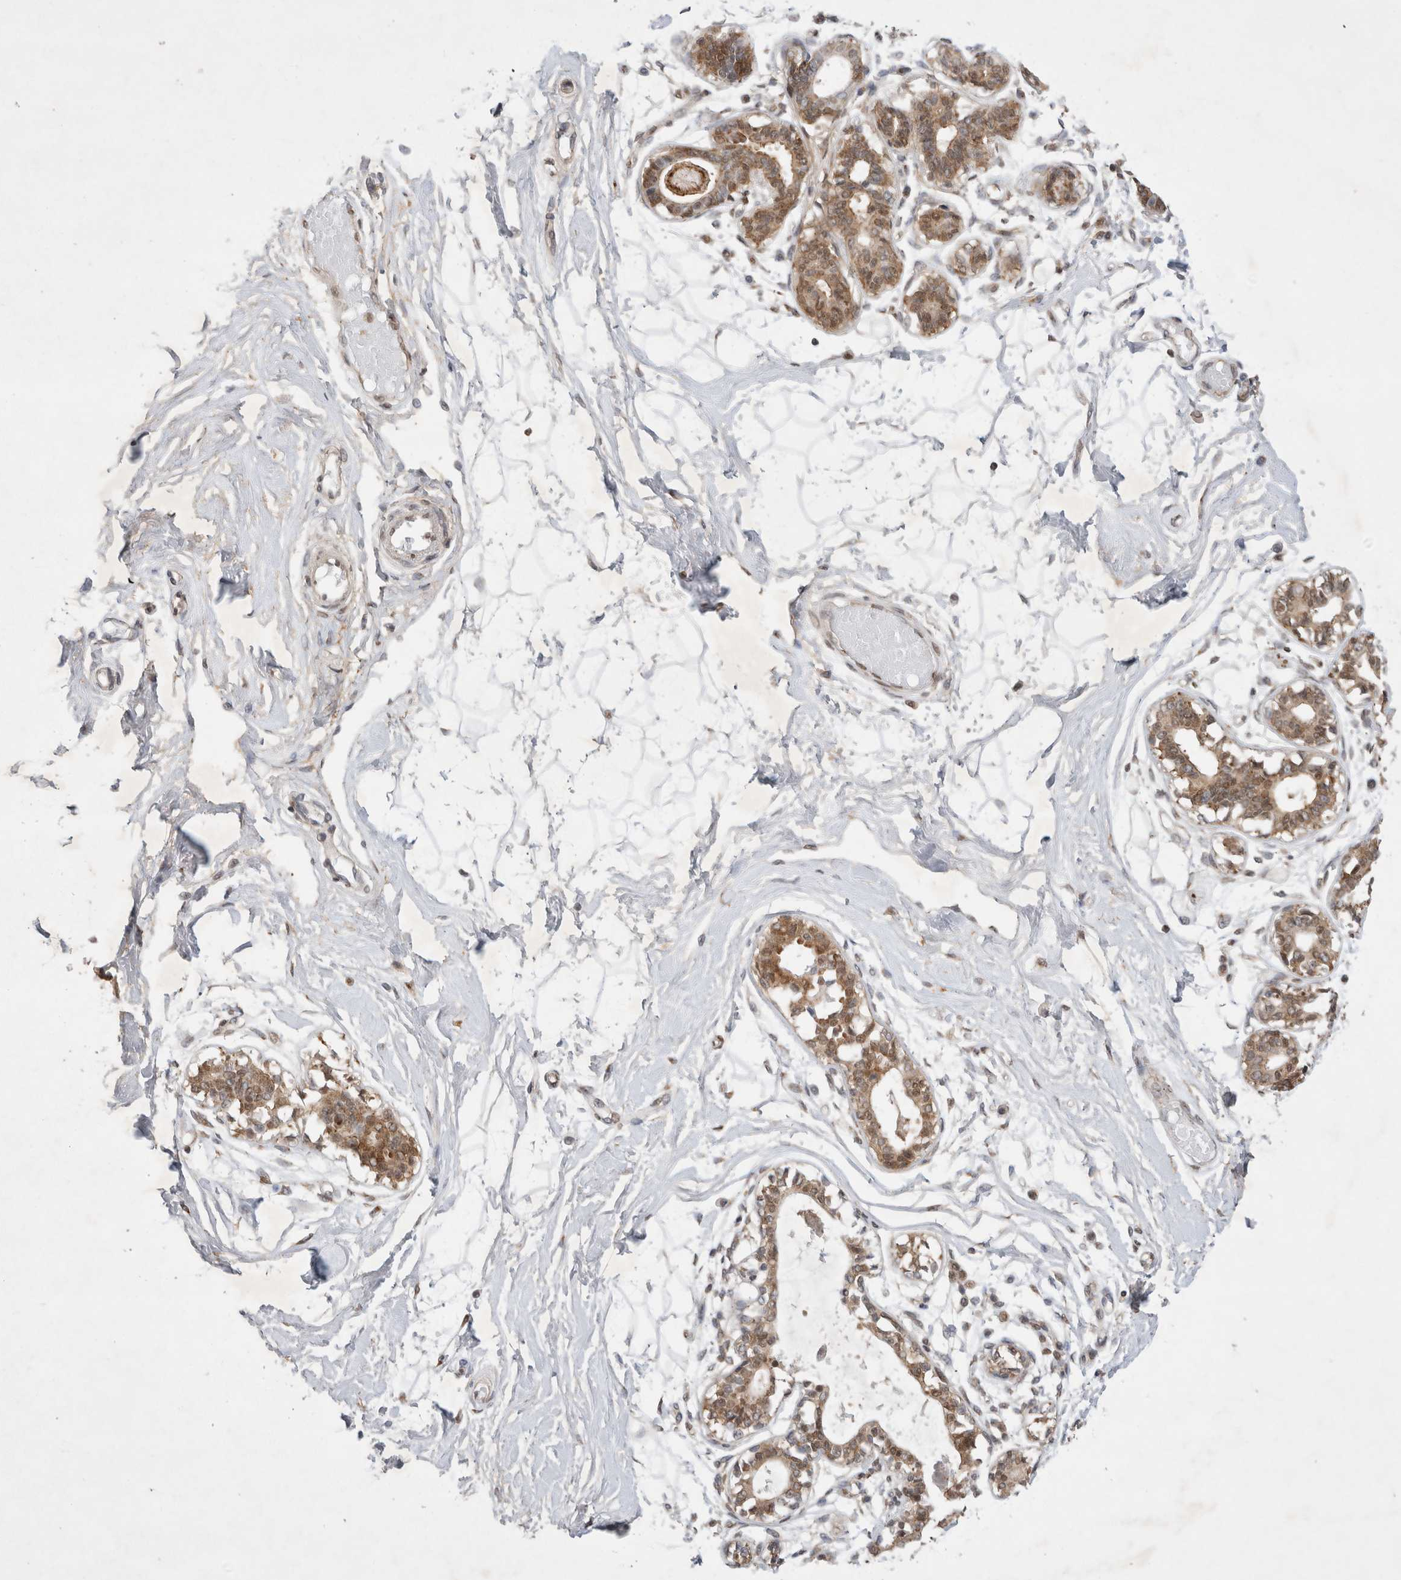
{"staining": {"intensity": "negative", "quantity": "none", "location": "none"}, "tissue": "breast", "cell_type": "Adipocytes", "image_type": "normal", "snomed": [{"axis": "morphology", "description": "Normal tissue, NOS"}, {"axis": "topography", "description": "Breast"}], "caption": "Immunohistochemistry of normal human breast demonstrates no staining in adipocytes. (DAB (3,3'-diaminobenzidine) IHC, high magnification).", "gene": "WIPF2", "patient": {"sex": "female", "age": 45}}